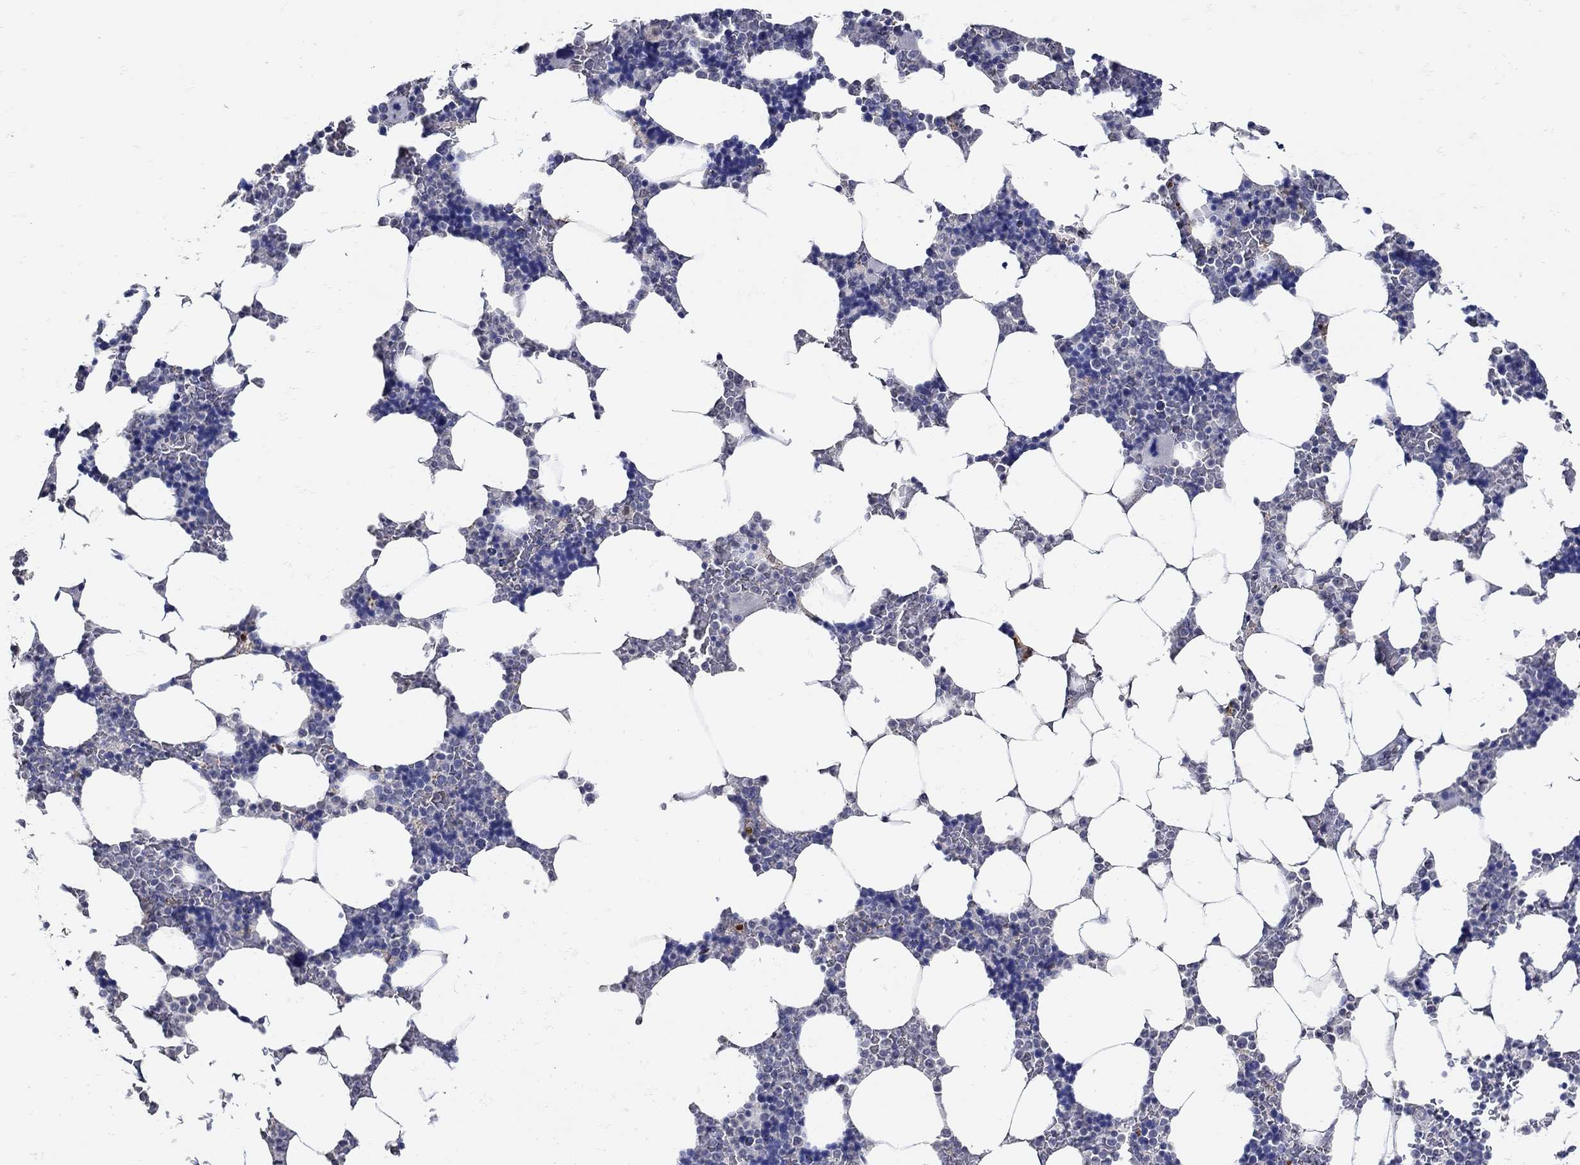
{"staining": {"intensity": "strong", "quantity": "<25%", "location": "nuclear"}, "tissue": "bone marrow", "cell_type": "Hematopoietic cells", "image_type": "normal", "snomed": [{"axis": "morphology", "description": "Normal tissue, NOS"}, {"axis": "topography", "description": "Bone marrow"}], "caption": "Protein staining of benign bone marrow demonstrates strong nuclear positivity in approximately <25% of hematopoietic cells. The protein of interest is stained brown, and the nuclei are stained in blue (DAB IHC with brightfield microscopy, high magnification).", "gene": "KCNN3", "patient": {"sex": "male", "age": 51}}